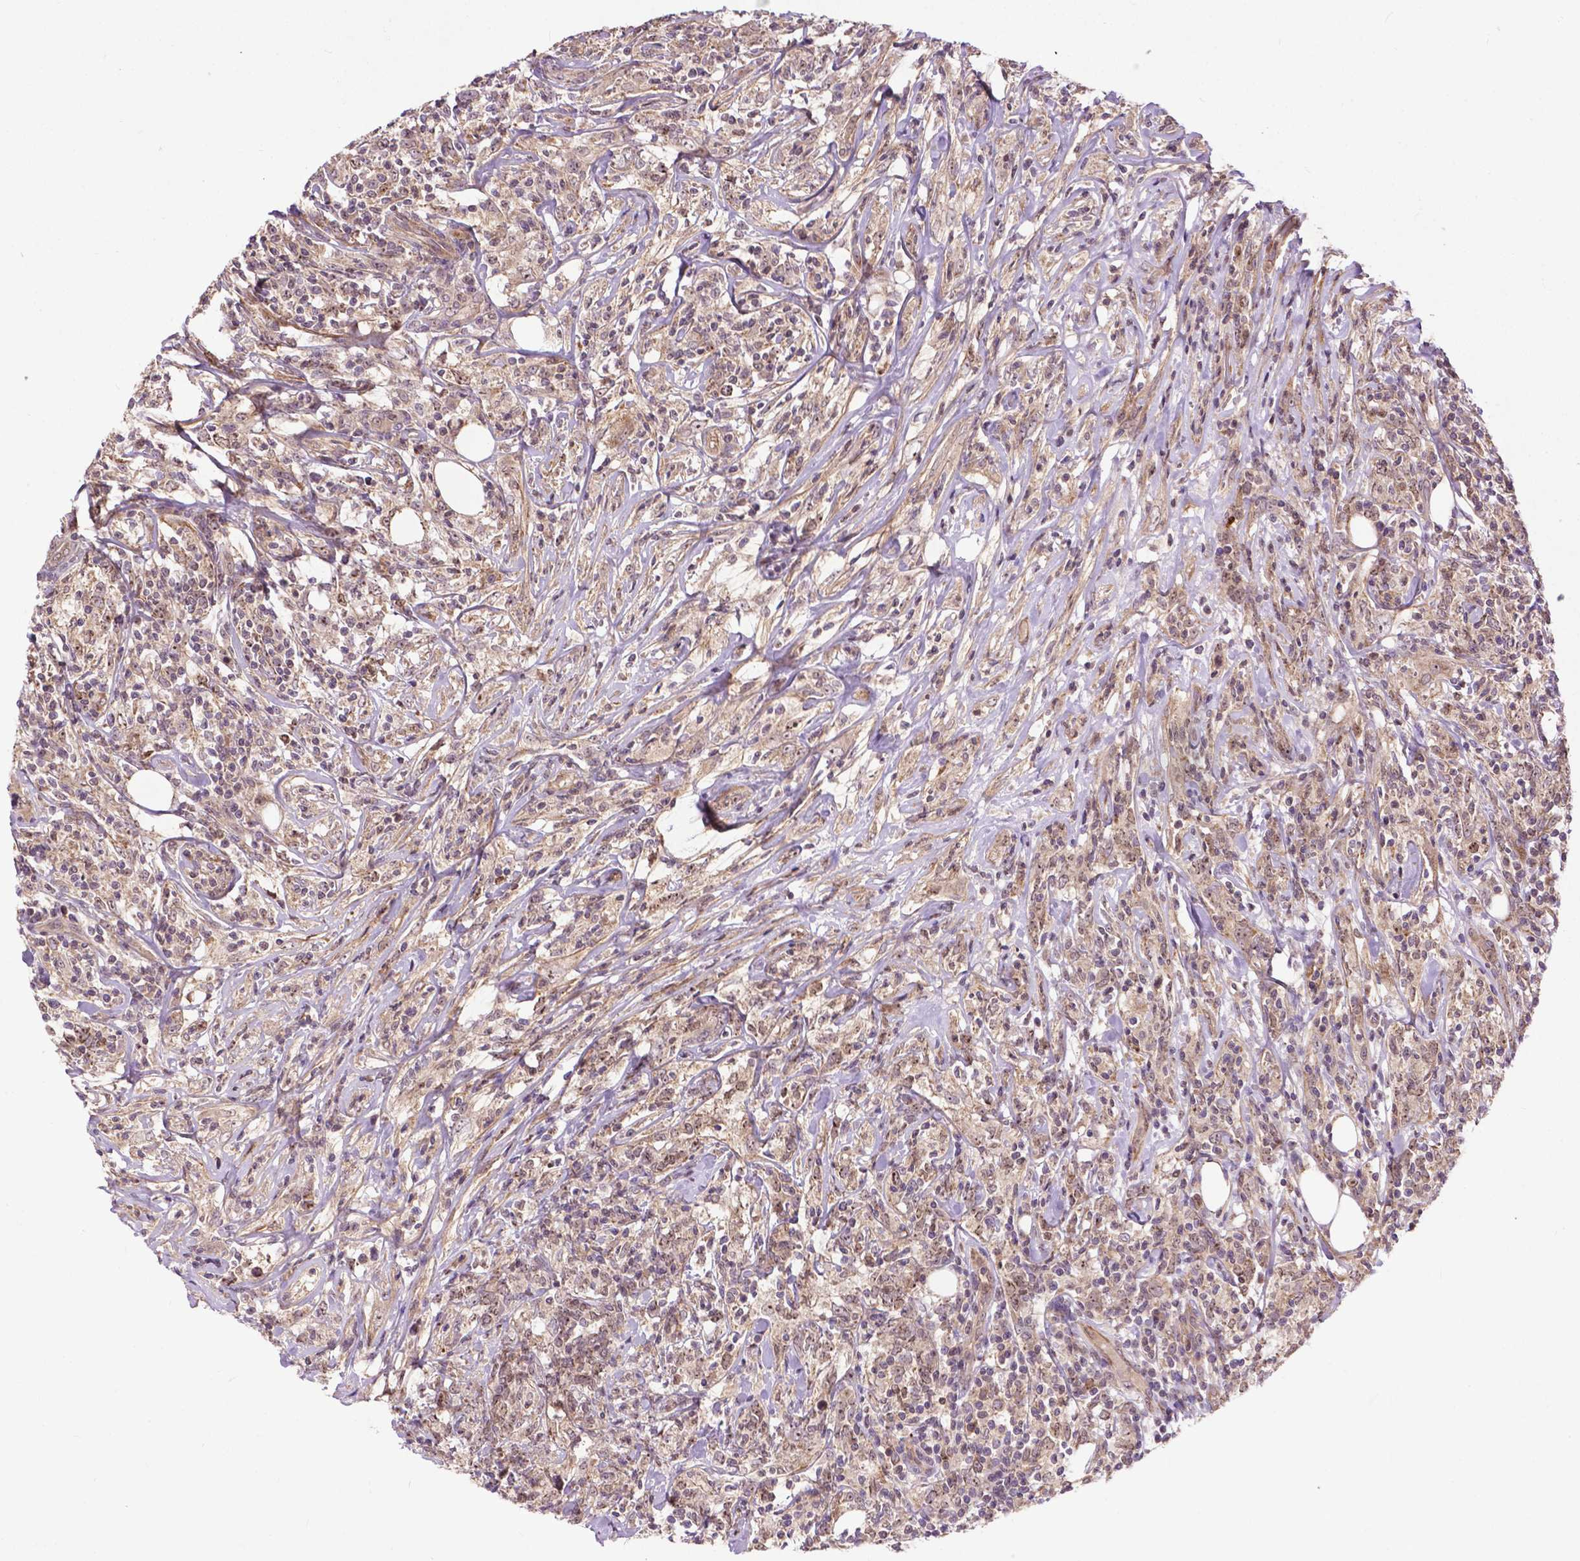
{"staining": {"intensity": "weak", "quantity": ">75%", "location": "cytoplasmic/membranous"}, "tissue": "lymphoma", "cell_type": "Tumor cells", "image_type": "cancer", "snomed": [{"axis": "morphology", "description": "Malignant lymphoma, non-Hodgkin's type, High grade"}, {"axis": "topography", "description": "Lymph node"}], "caption": "Immunohistochemistry (IHC) (DAB) staining of lymphoma shows weak cytoplasmic/membranous protein staining in about >75% of tumor cells.", "gene": "PARP3", "patient": {"sex": "female", "age": 84}}